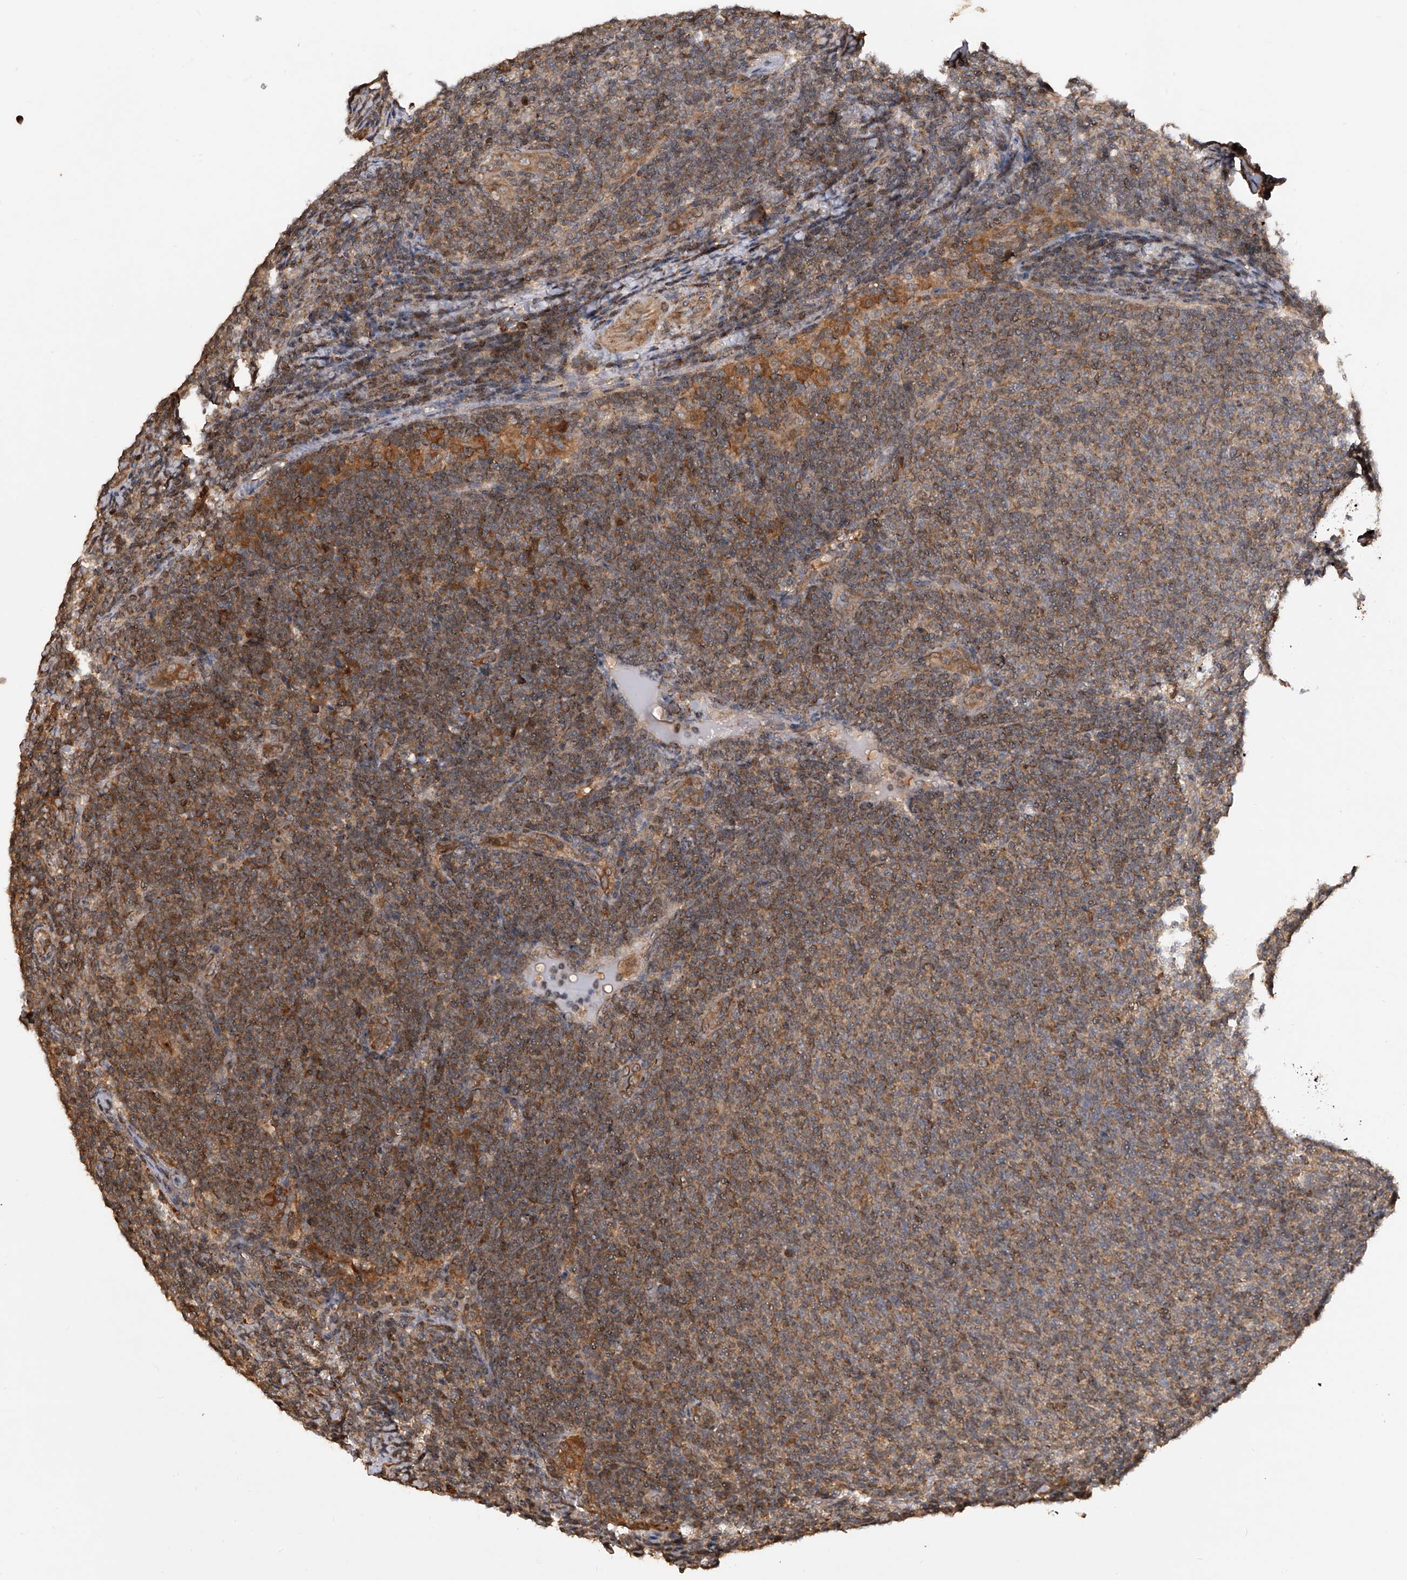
{"staining": {"intensity": "moderate", "quantity": ">75%", "location": "cytoplasmic/membranous"}, "tissue": "lymphoma", "cell_type": "Tumor cells", "image_type": "cancer", "snomed": [{"axis": "morphology", "description": "Malignant lymphoma, non-Hodgkin's type, Low grade"}, {"axis": "topography", "description": "Lymph node"}], "caption": "Moderate cytoplasmic/membranous protein staining is appreciated in approximately >75% of tumor cells in lymphoma.", "gene": "GMDS", "patient": {"sex": "male", "age": 66}}